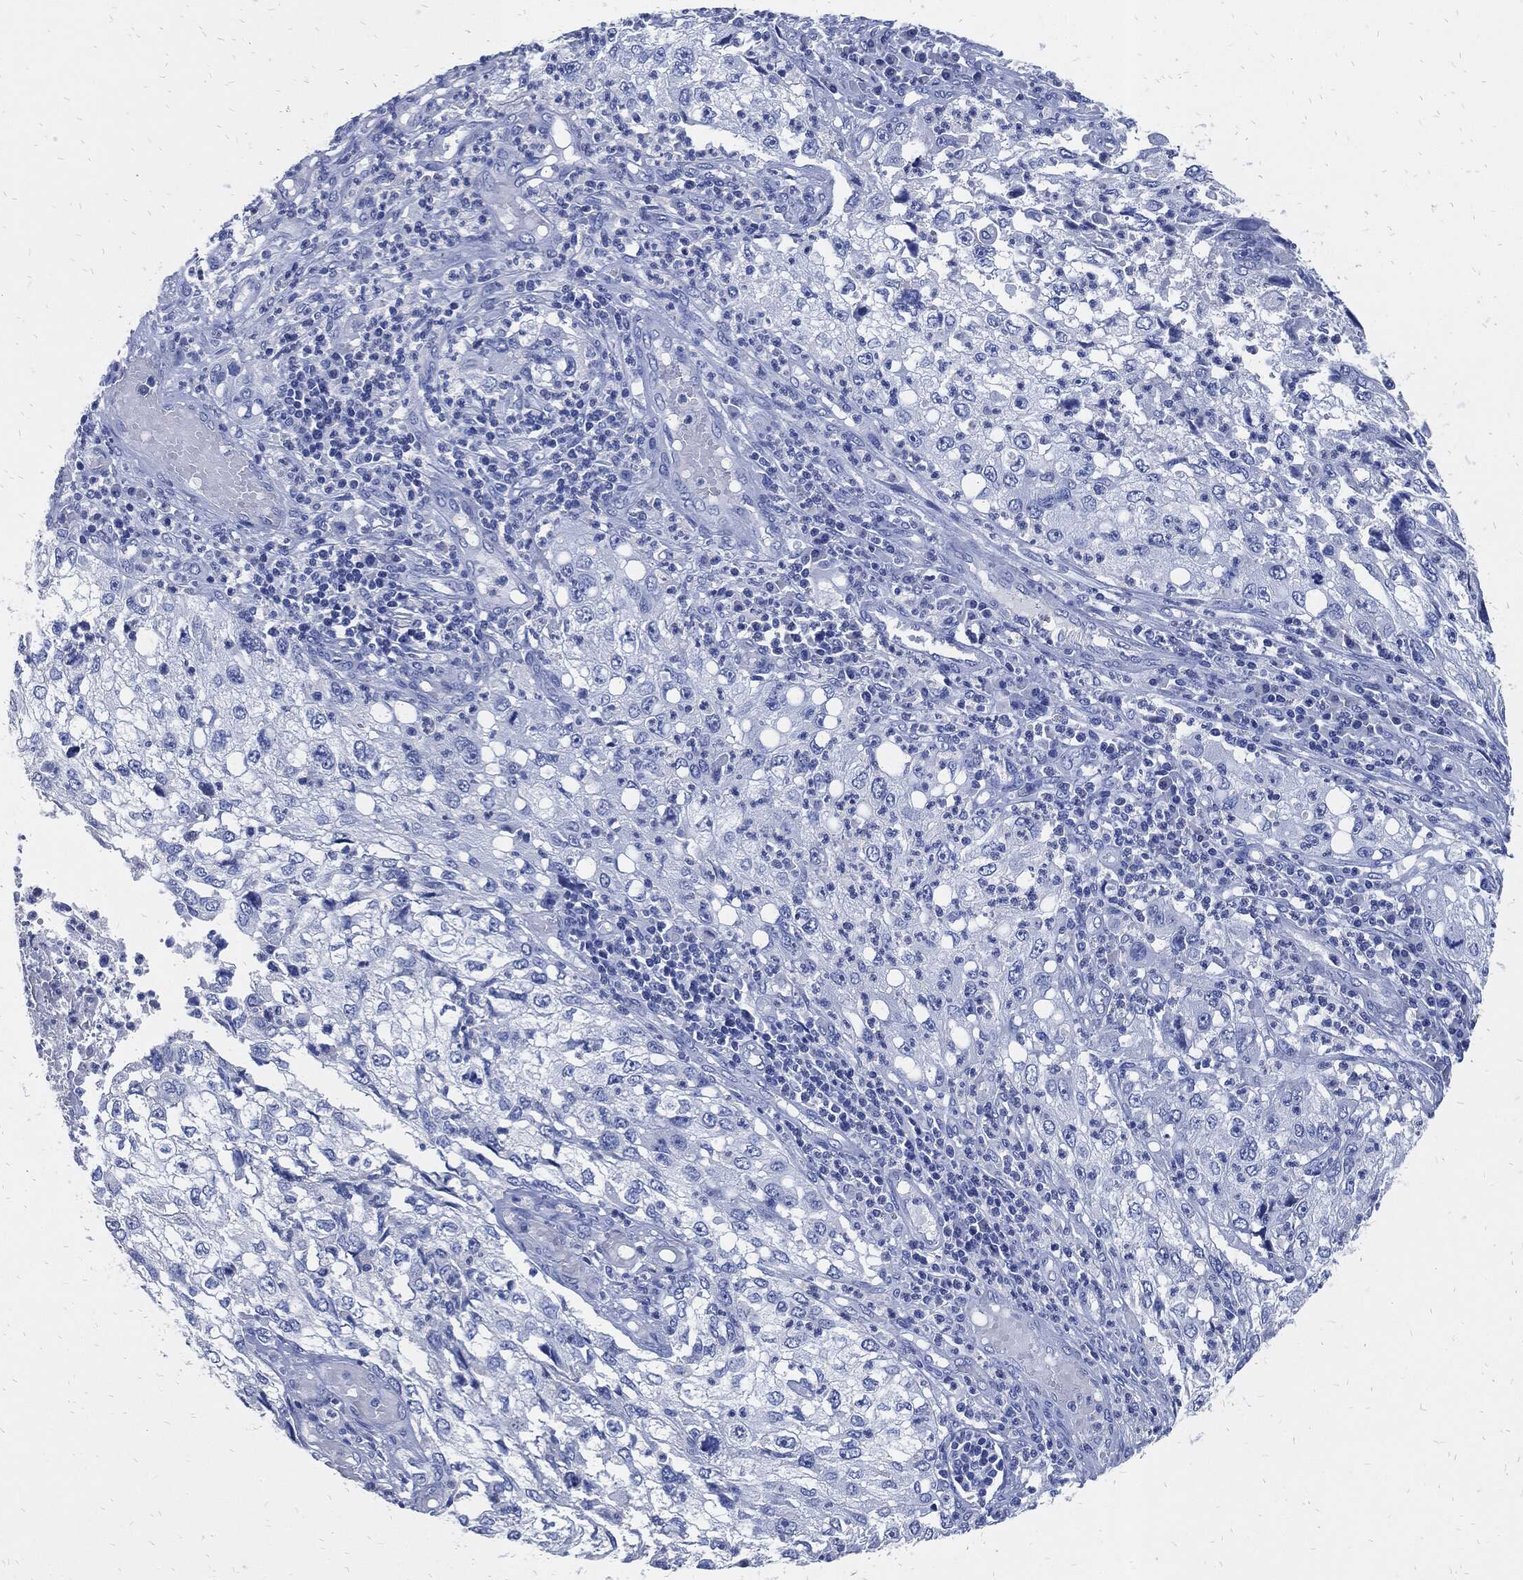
{"staining": {"intensity": "negative", "quantity": "none", "location": "none"}, "tissue": "cervical cancer", "cell_type": "Tumor cells", "image_type": "cancer", "snomed": [{"axis": "morphology", "description": "Squamous cell carcinoma, NOS"}, {"axis": "topography", "description": "Cervix"}], "caption": "A high-resolution photomicrograph shows immunohistochemistry (IHC) staining of cervical cancer (squamous cell carcinoma), which demonstrates no significant positivity in tumor cells.", "gene": "FABP4", "patient": {"sex": "female", "age": 36}}